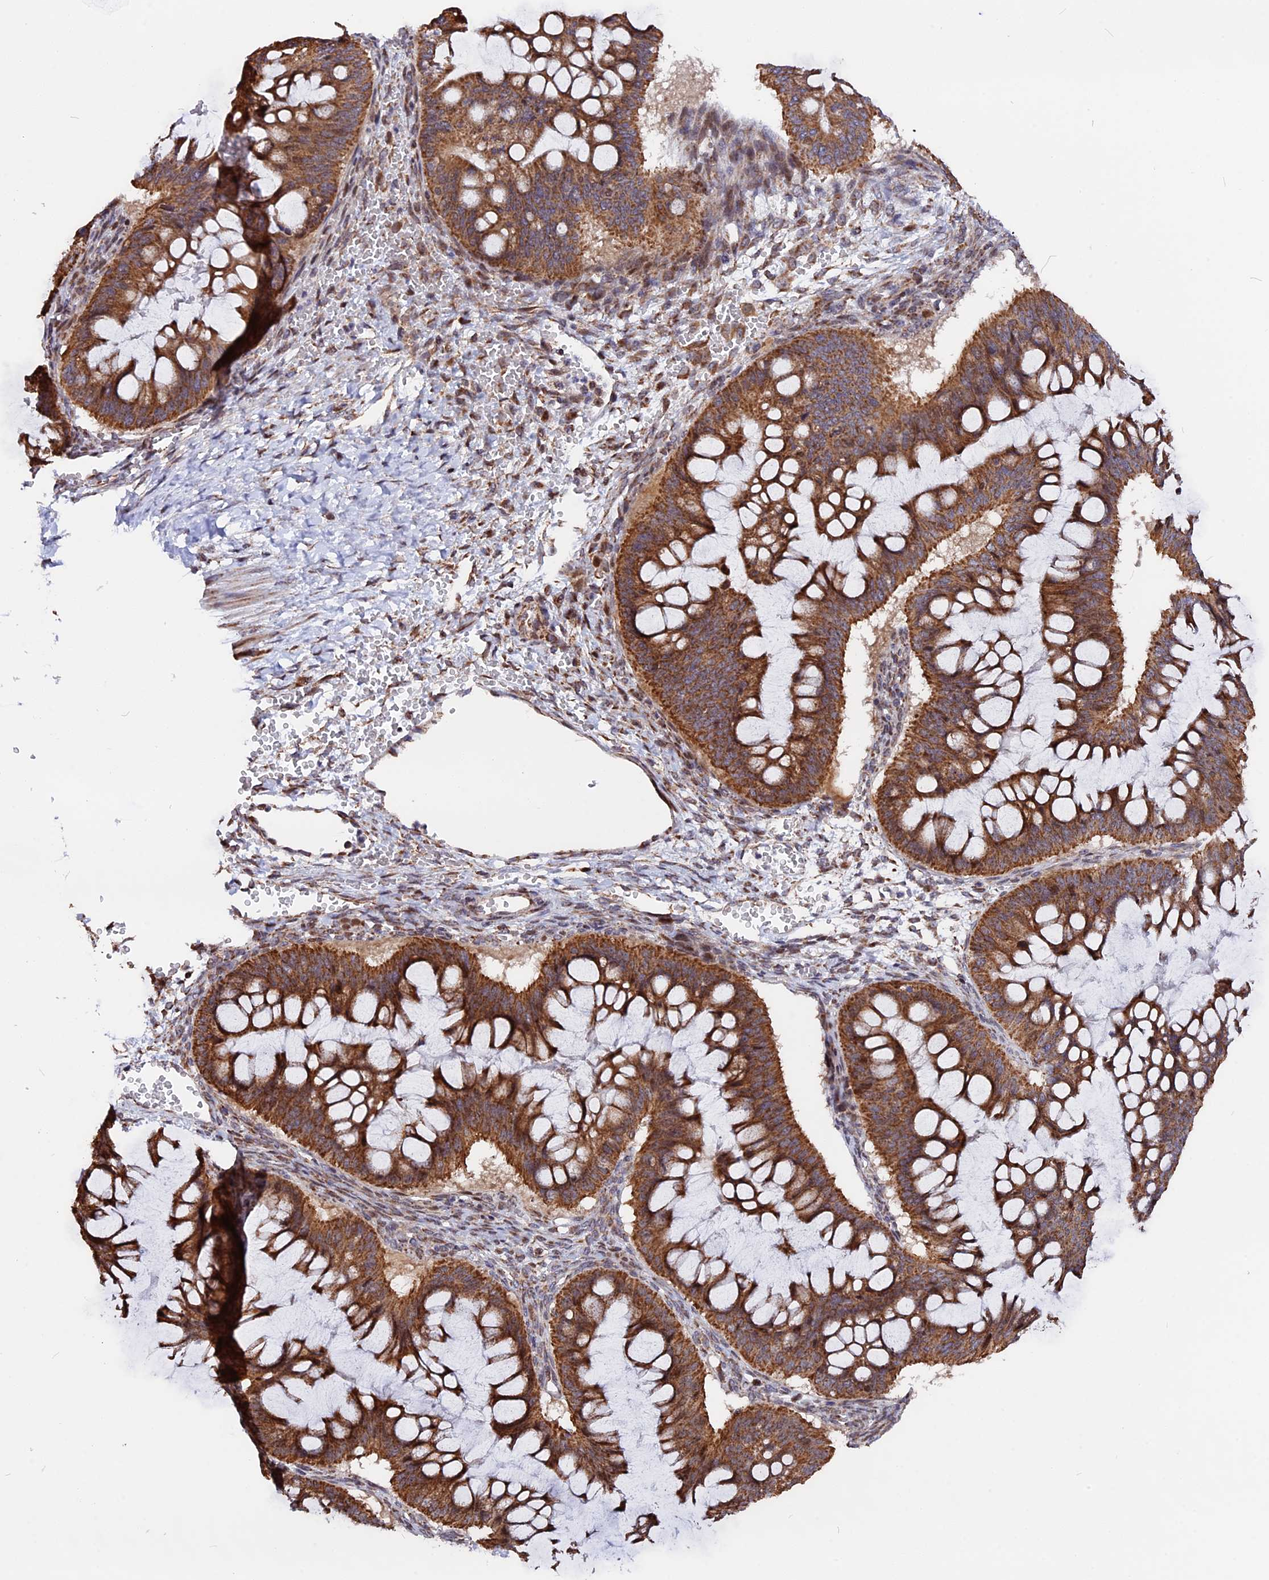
{"staining": {"intensity": "strong", "quantity": ">75%", "location": "cytoplasmic/membranous"}, "tissue": "ovarian cancer", "cell_type": "Tumor cells", "image_type": "cancer", "snomed": [{"axis": "morphology", "description": "Cystadenocarcinoma, mucinous, NOS"}, {"axis": "topography", "description": "Ovary"}], "caption": "Ovarian cancer stained with IHC demonstrates strong cytoplasmic/membranous staining in approximately >75% of tumor cells.", "gene": "FAM174C", "patient": {"sex": "female", "age": 73}}